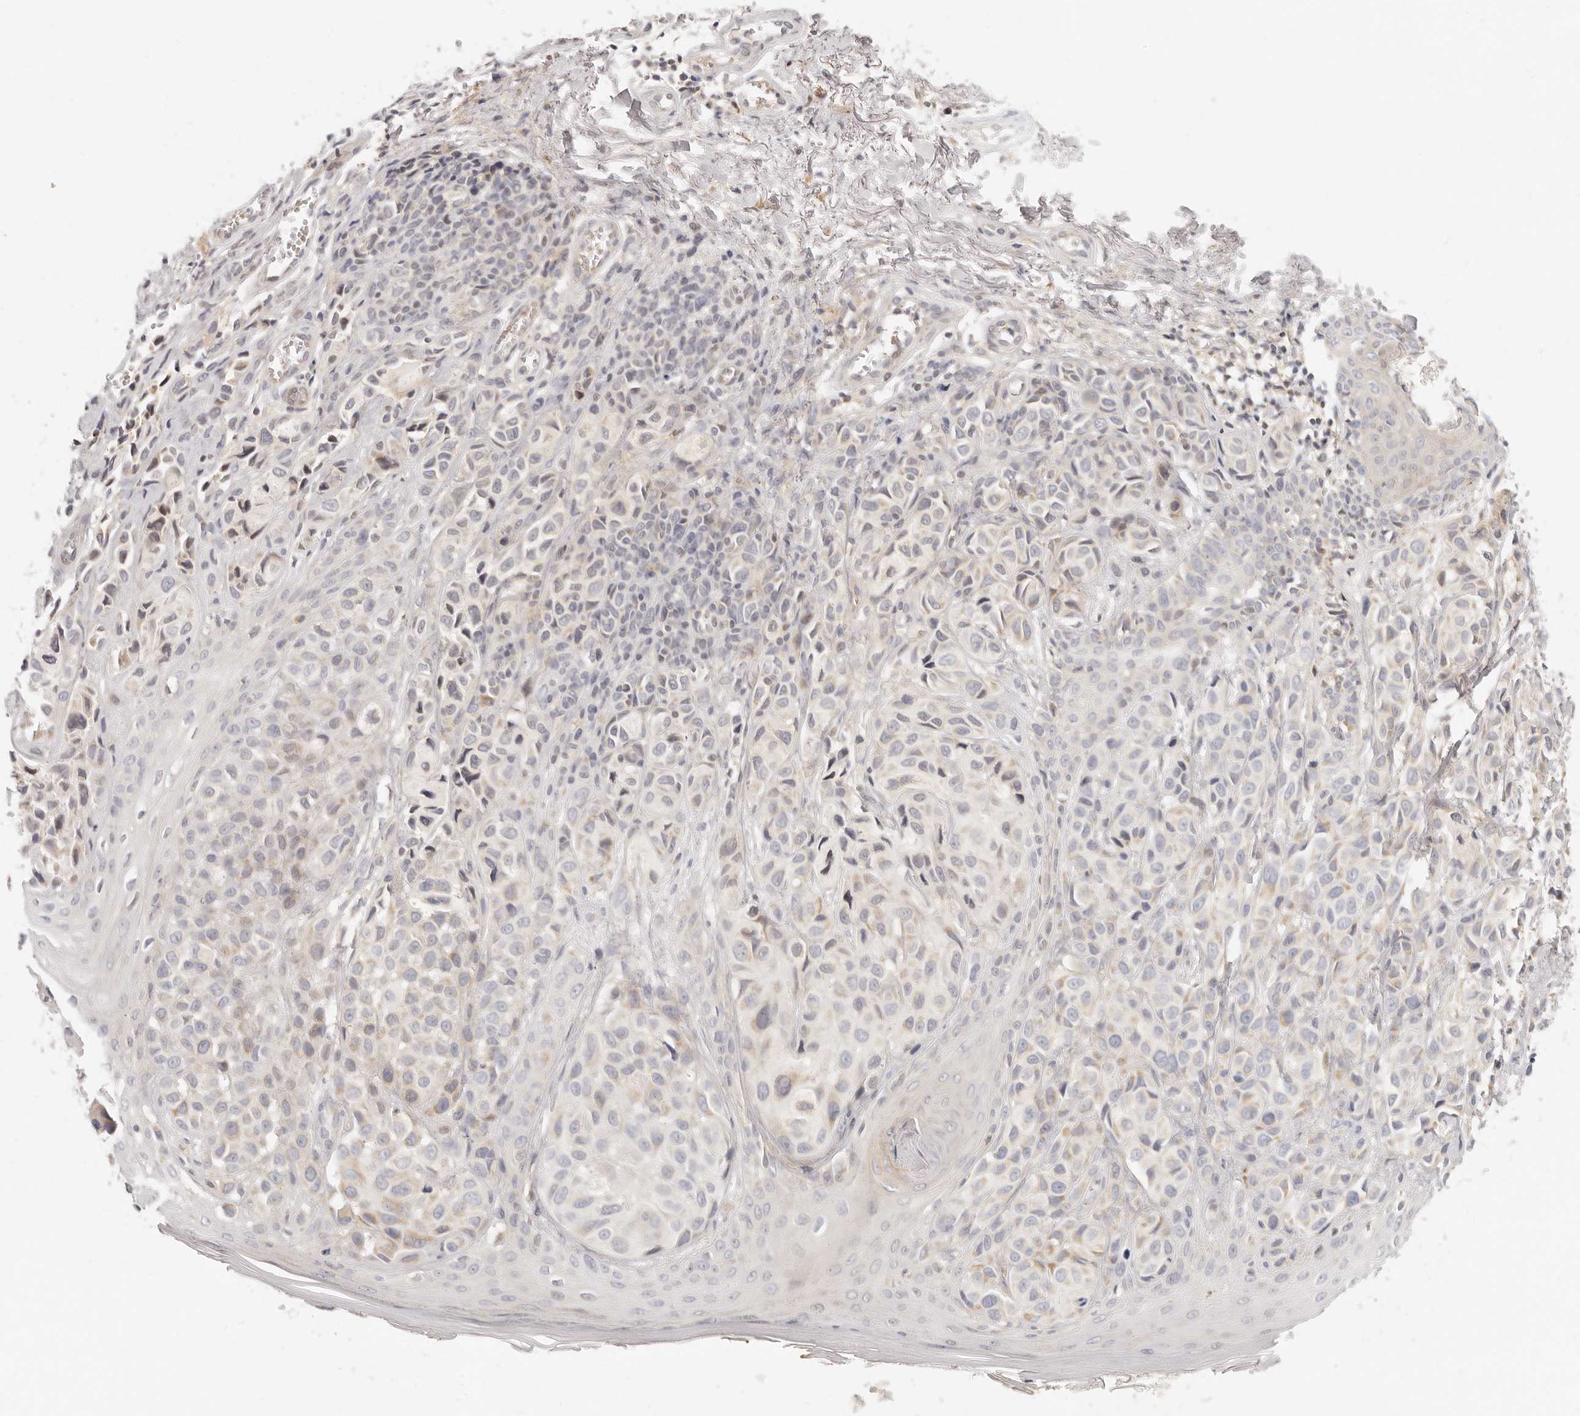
{"staining": {"intensity": "negative", "quantity": "none", "location": "none"}, "tissue": "melanoma", "cell_type": "Tumor cells", "image_type": "cancer", "snomed": [{"axis": "morphology", "description": "Malignant melanoma, NOS"}, {"axis": "topography", "description": "Skin"}], "caption": "A photomicrograph of melanoma stained for a protein exhibits no brown staining in tumor cells. Nuclei are stained in blue.", "gene": "LTB4R2", "patient": {"sex": "female", "age": 58}}